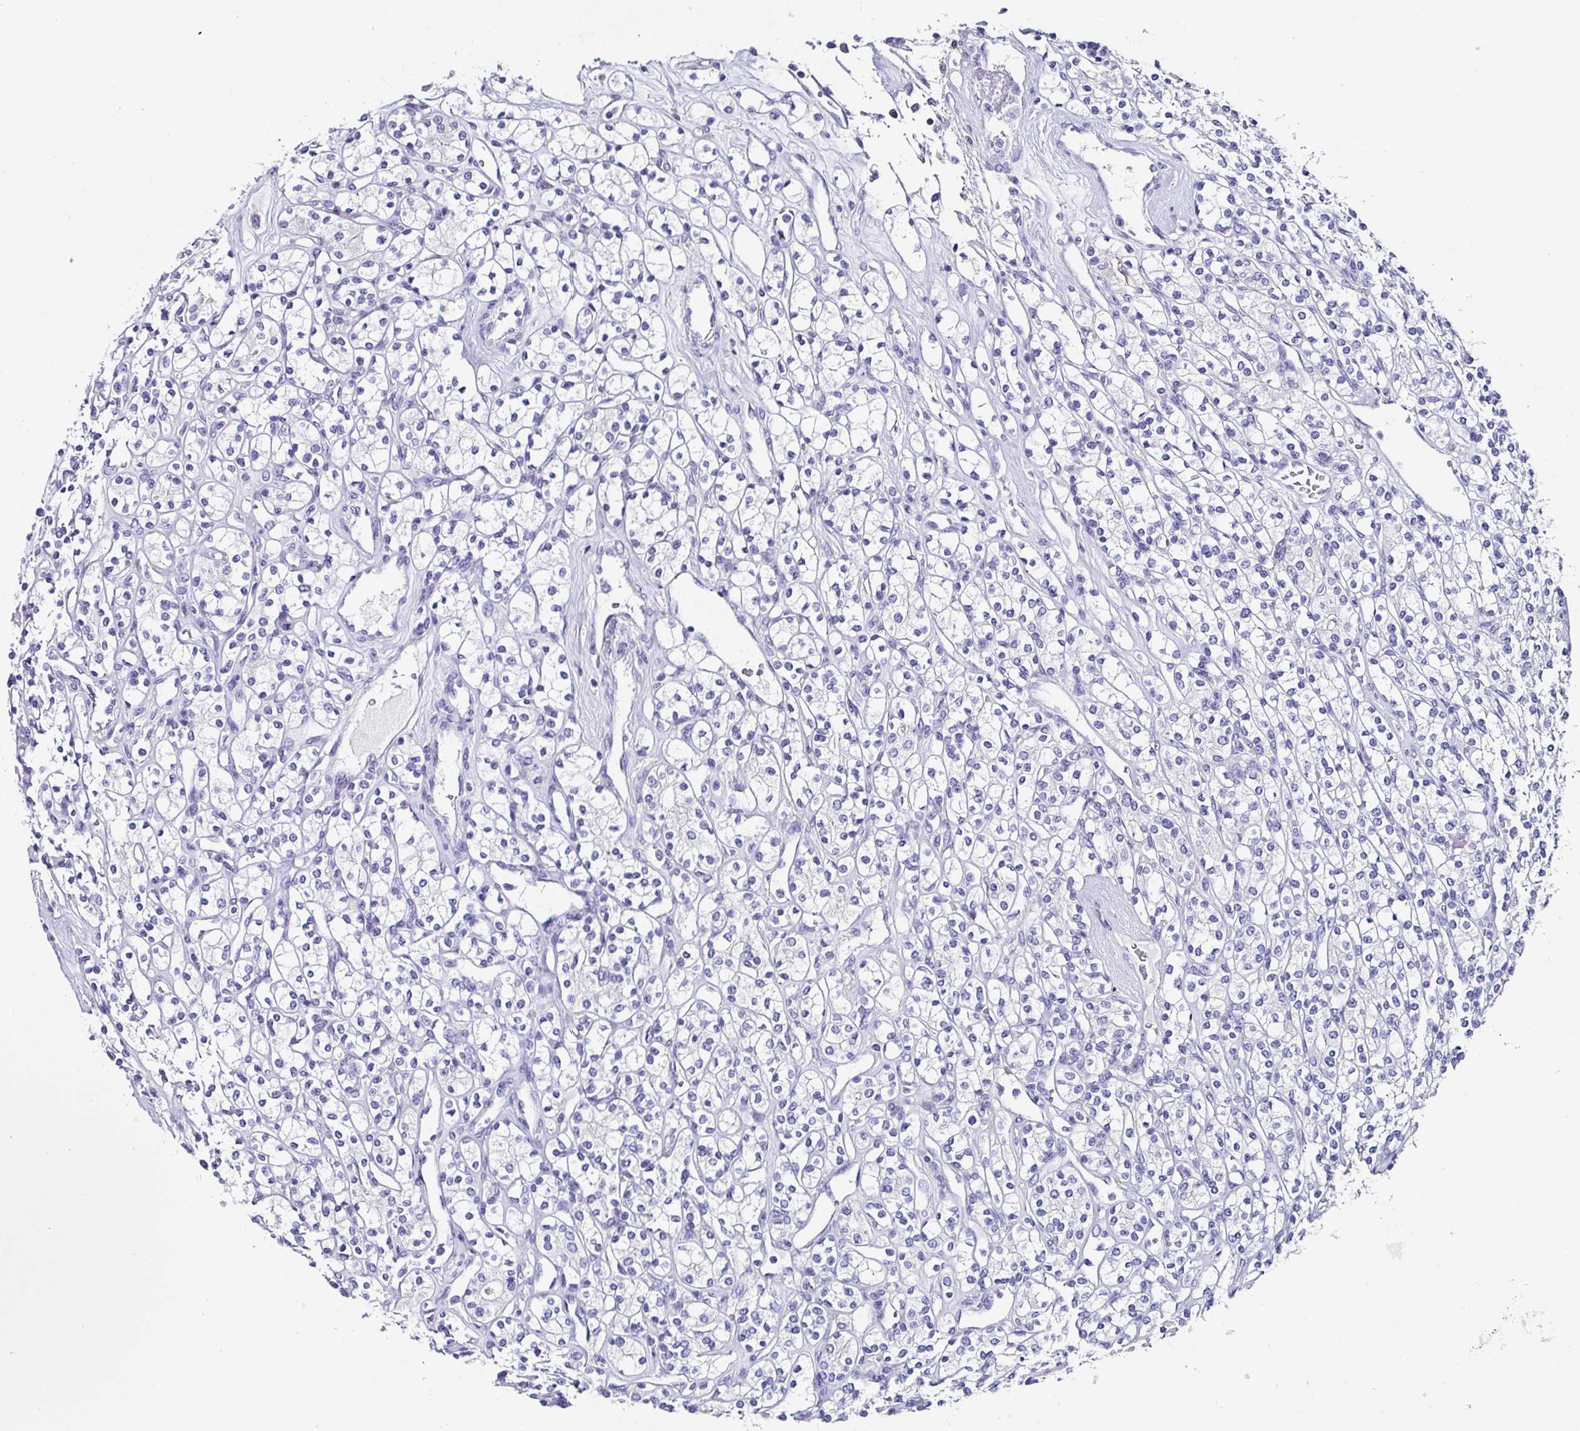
{"staining": {"intensity": "negative", "quantity": "none", "location": "none"}, "tissue": "renal cancer", "cell_type": "Tumor cells", "image_type": "cancer", "snomed": [{"axis": "morphology", "description": "Adenocarcinoma, NOS"}, {"axis": "topography", "description": "Kidney"}], "caption": "IHC micrograph of renal cancer stained for a protein (brown), which exhibits no expression in tumor cells.", "gene": "UGT3A1", "patient": {"sex": "male", "age": 77}}